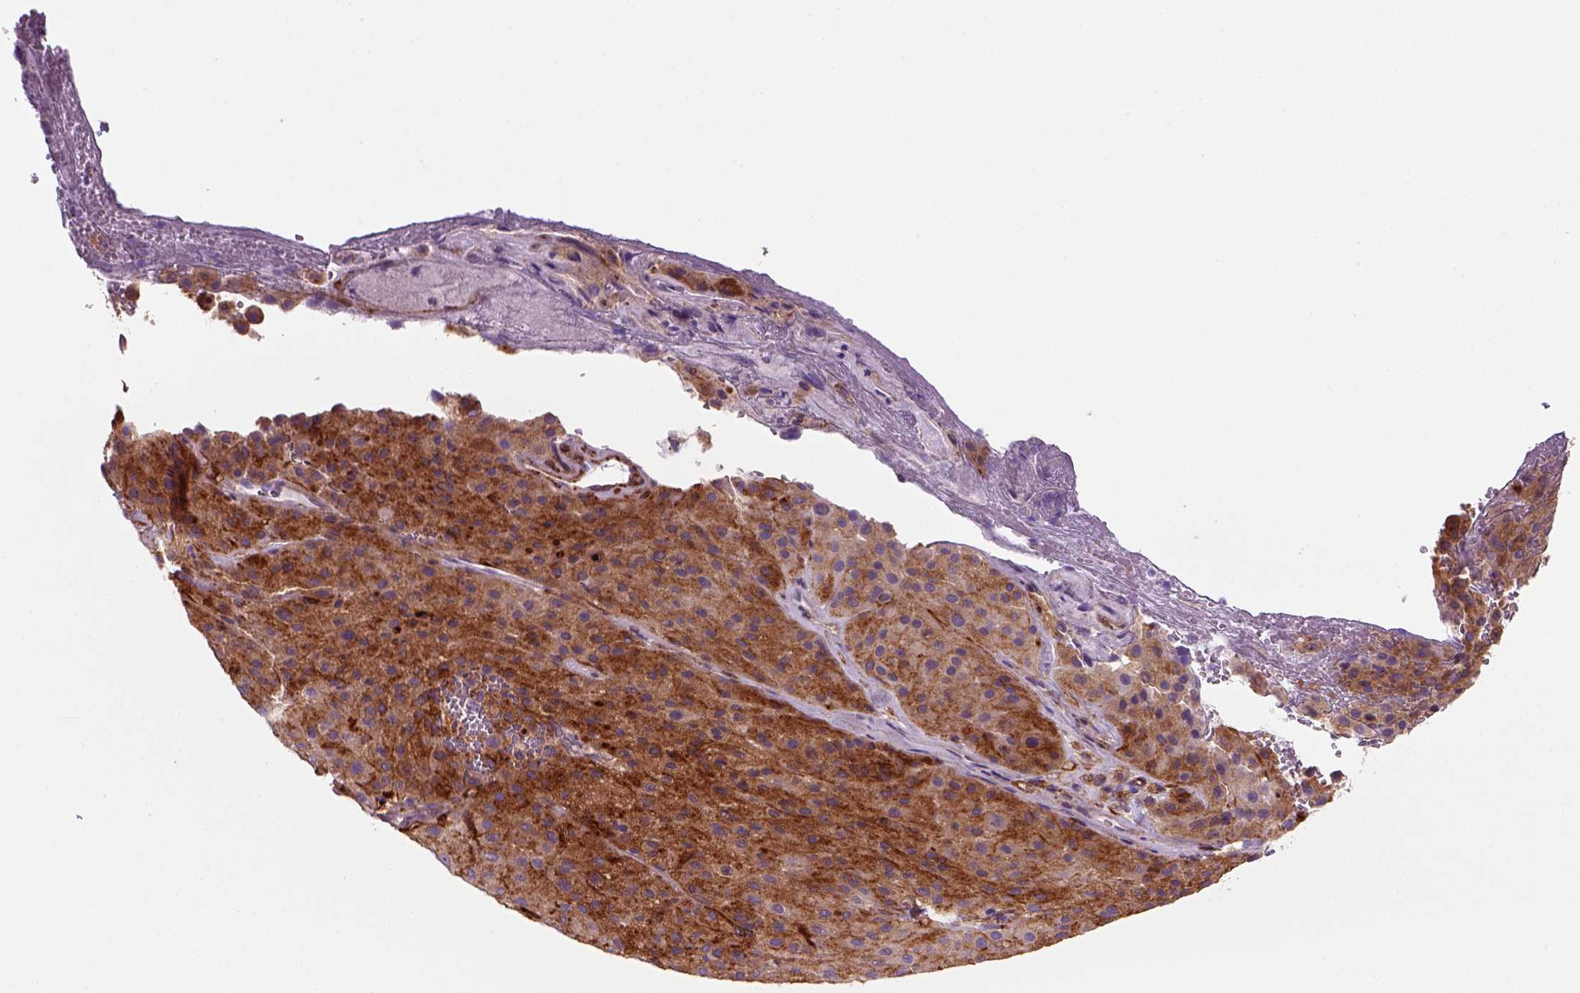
{"staining": {"intensity": "strong", "quantity": "25%-75%", "location": "cytoplasmic/membranous"}, "tissue": "melanoma", "cell_type": "Tumor cells", "image_type": "cancer", "snomed": [{"axis": "morphology", "description": "Malignant melanoma, Metastatic site"}, {"axis": "topography", "description": "Smooth muscle"}], "caption": "Tumor cells demonstrate high levels of strong cytoplasmic/membranous expression in about 25%-75% of cells in melanoma.", "gene": "MARCKS", "patient": {"sex": "male", "age": 41}}